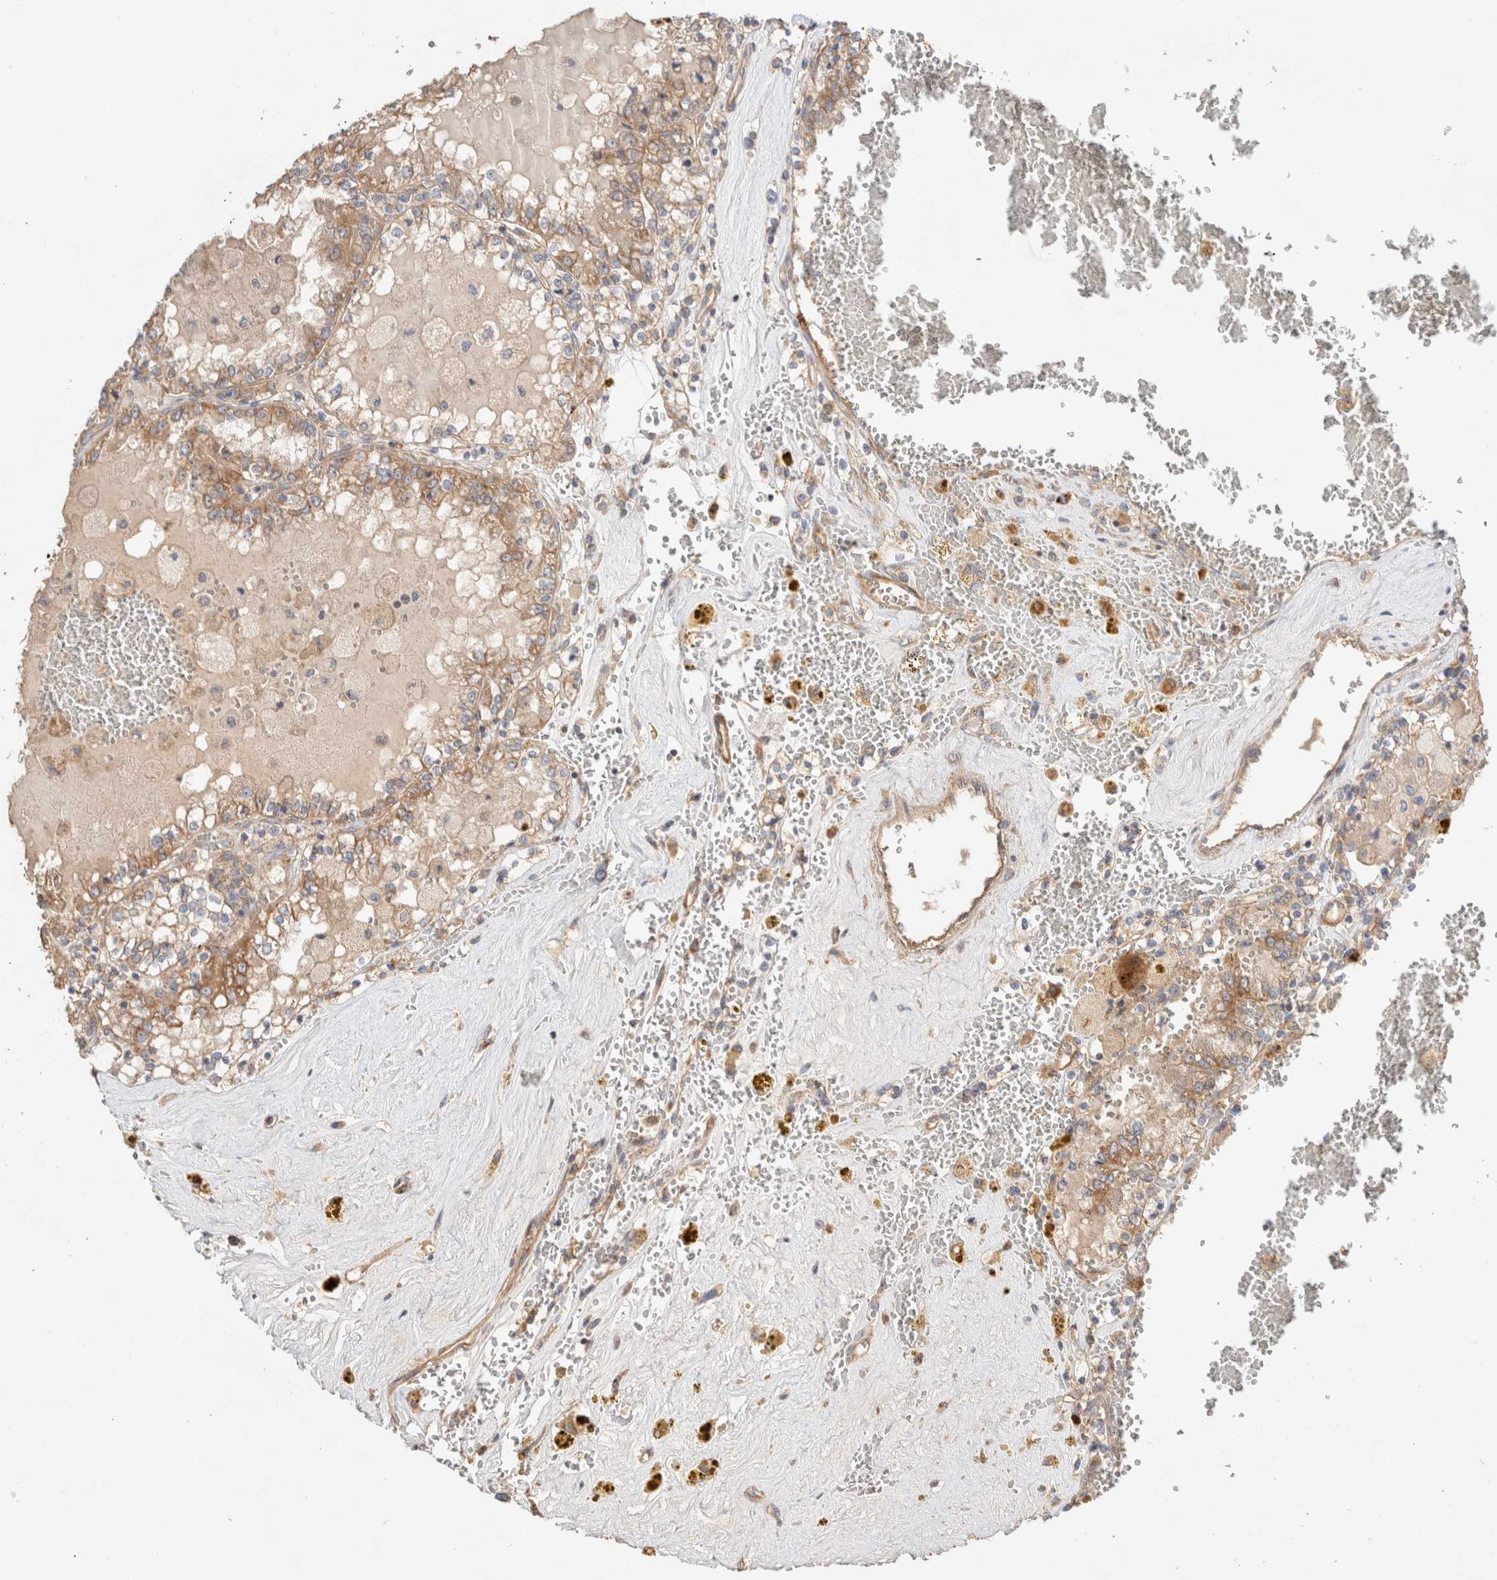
{"staining": {"intensity": "moderate", "quantity": ">75%", "location": "cytoplasmic/membranous"}, "tissue": "renal cancer", "cell_type": "Tumor cells", "image_type": "cancer", "snomed": [{"axis": "morphology", "description": "Adenocarcinoma, NOS"}, {"axis": "topography", "description": "Kidney"}], "caption": "Immunohistochemical staining of adenocarcinoma (renal) demonstrates moderate cytoplasmic/membranous protein expression in approximately >75% of tumor cells.", "gene": "B3GNTL1", "patient": {"sex": "female", "age": 56}}